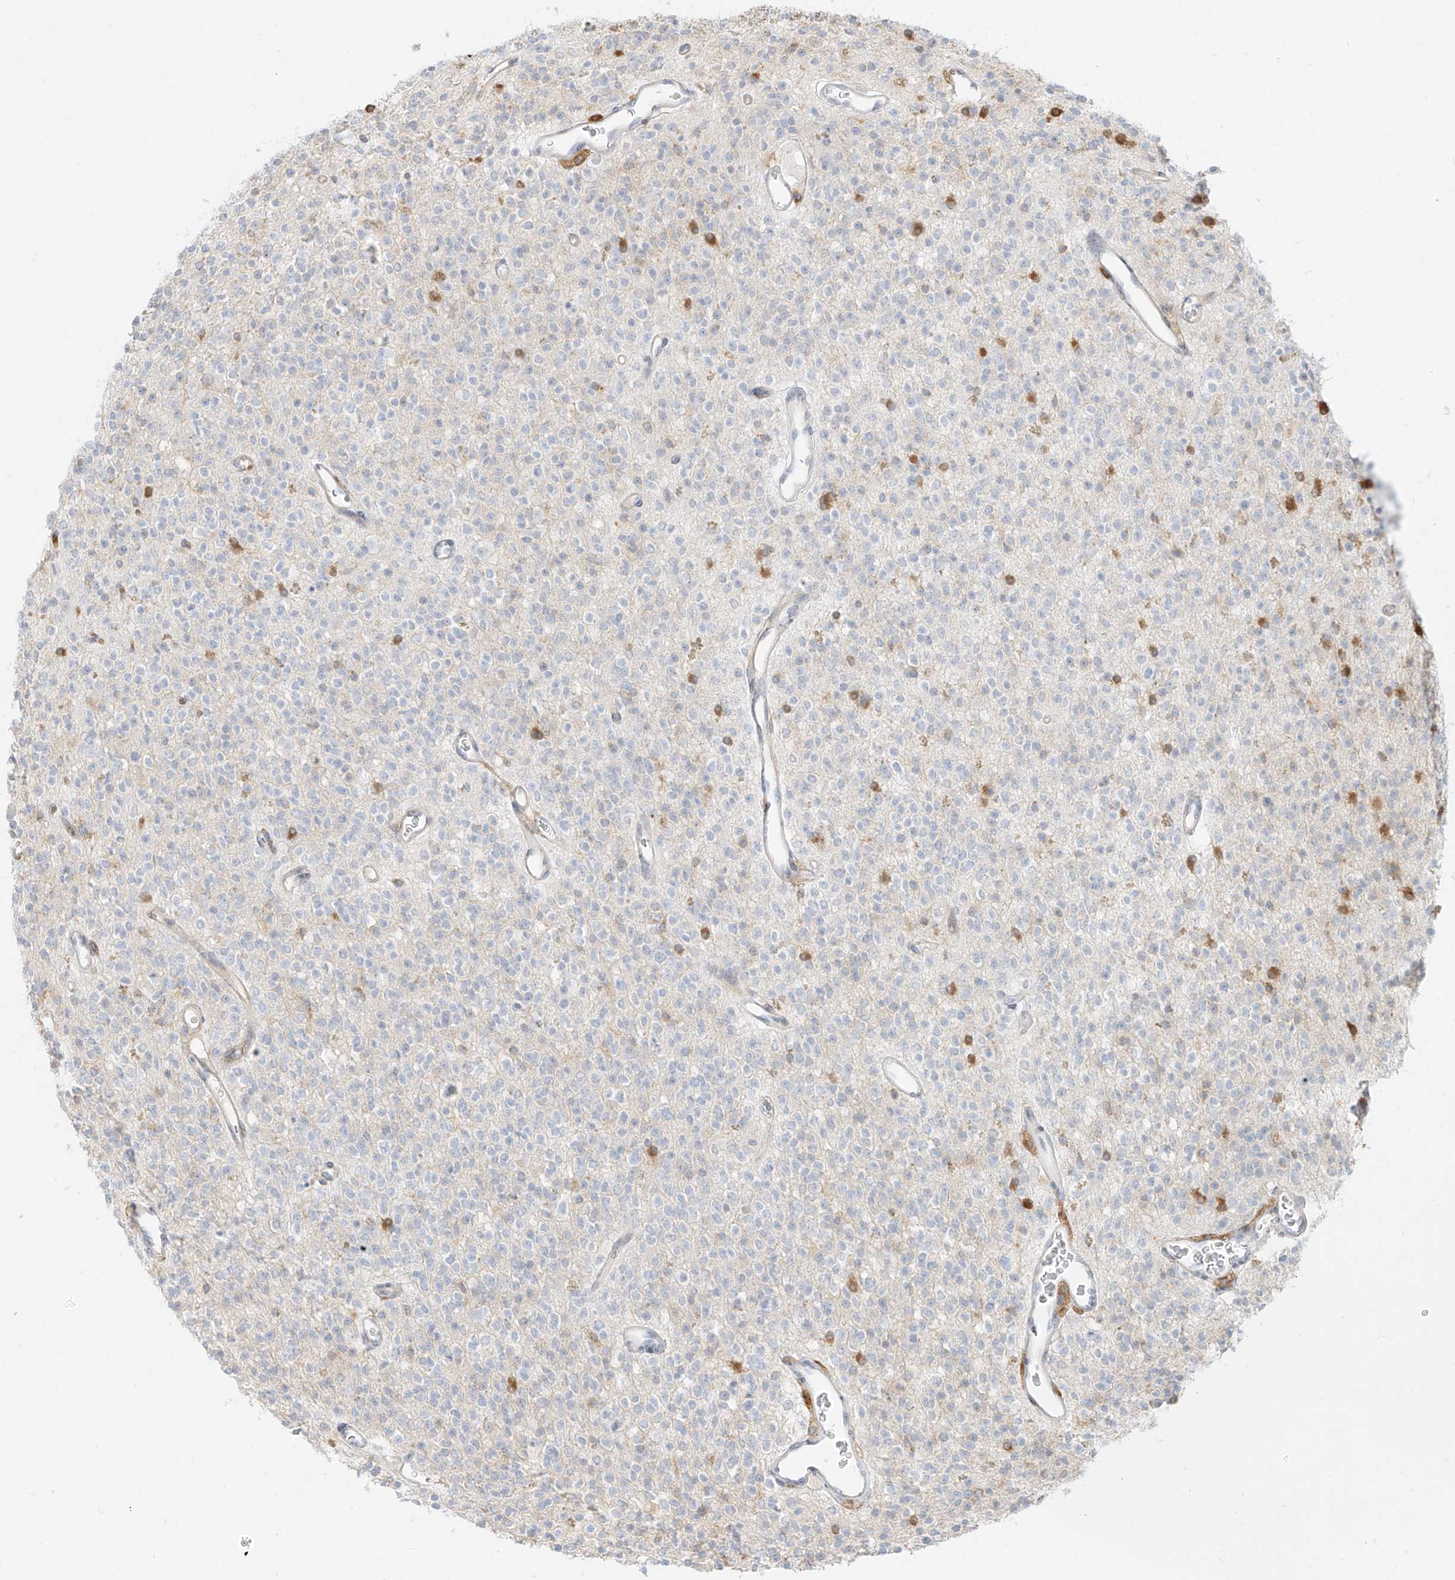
{"staining": {"intensity": "negative", "quantity": "none", "location": "none"}, "tissue": "glioma", "cell_type": "Tumor cells", "image_type": "cancer", "snomed": [{"axis": "morphology", "description": "Glioma, malignant, High grade"}, {"axis": "topography", "description": "Brain"}], "caption": "DAB (3,3'-diaminobenzidine) immunohistochemical staining of human glioma displays no significant staining in tumor cells. (Stains: DAB (3,3'-diaminobenzidine) immunohistochemistry (IHC) with hematoxylin counter stain, Microscopy: brightfield microscopy at high magnification).", "gene": "NHSL1", "patient": {"sex": "male", "age": 34}}